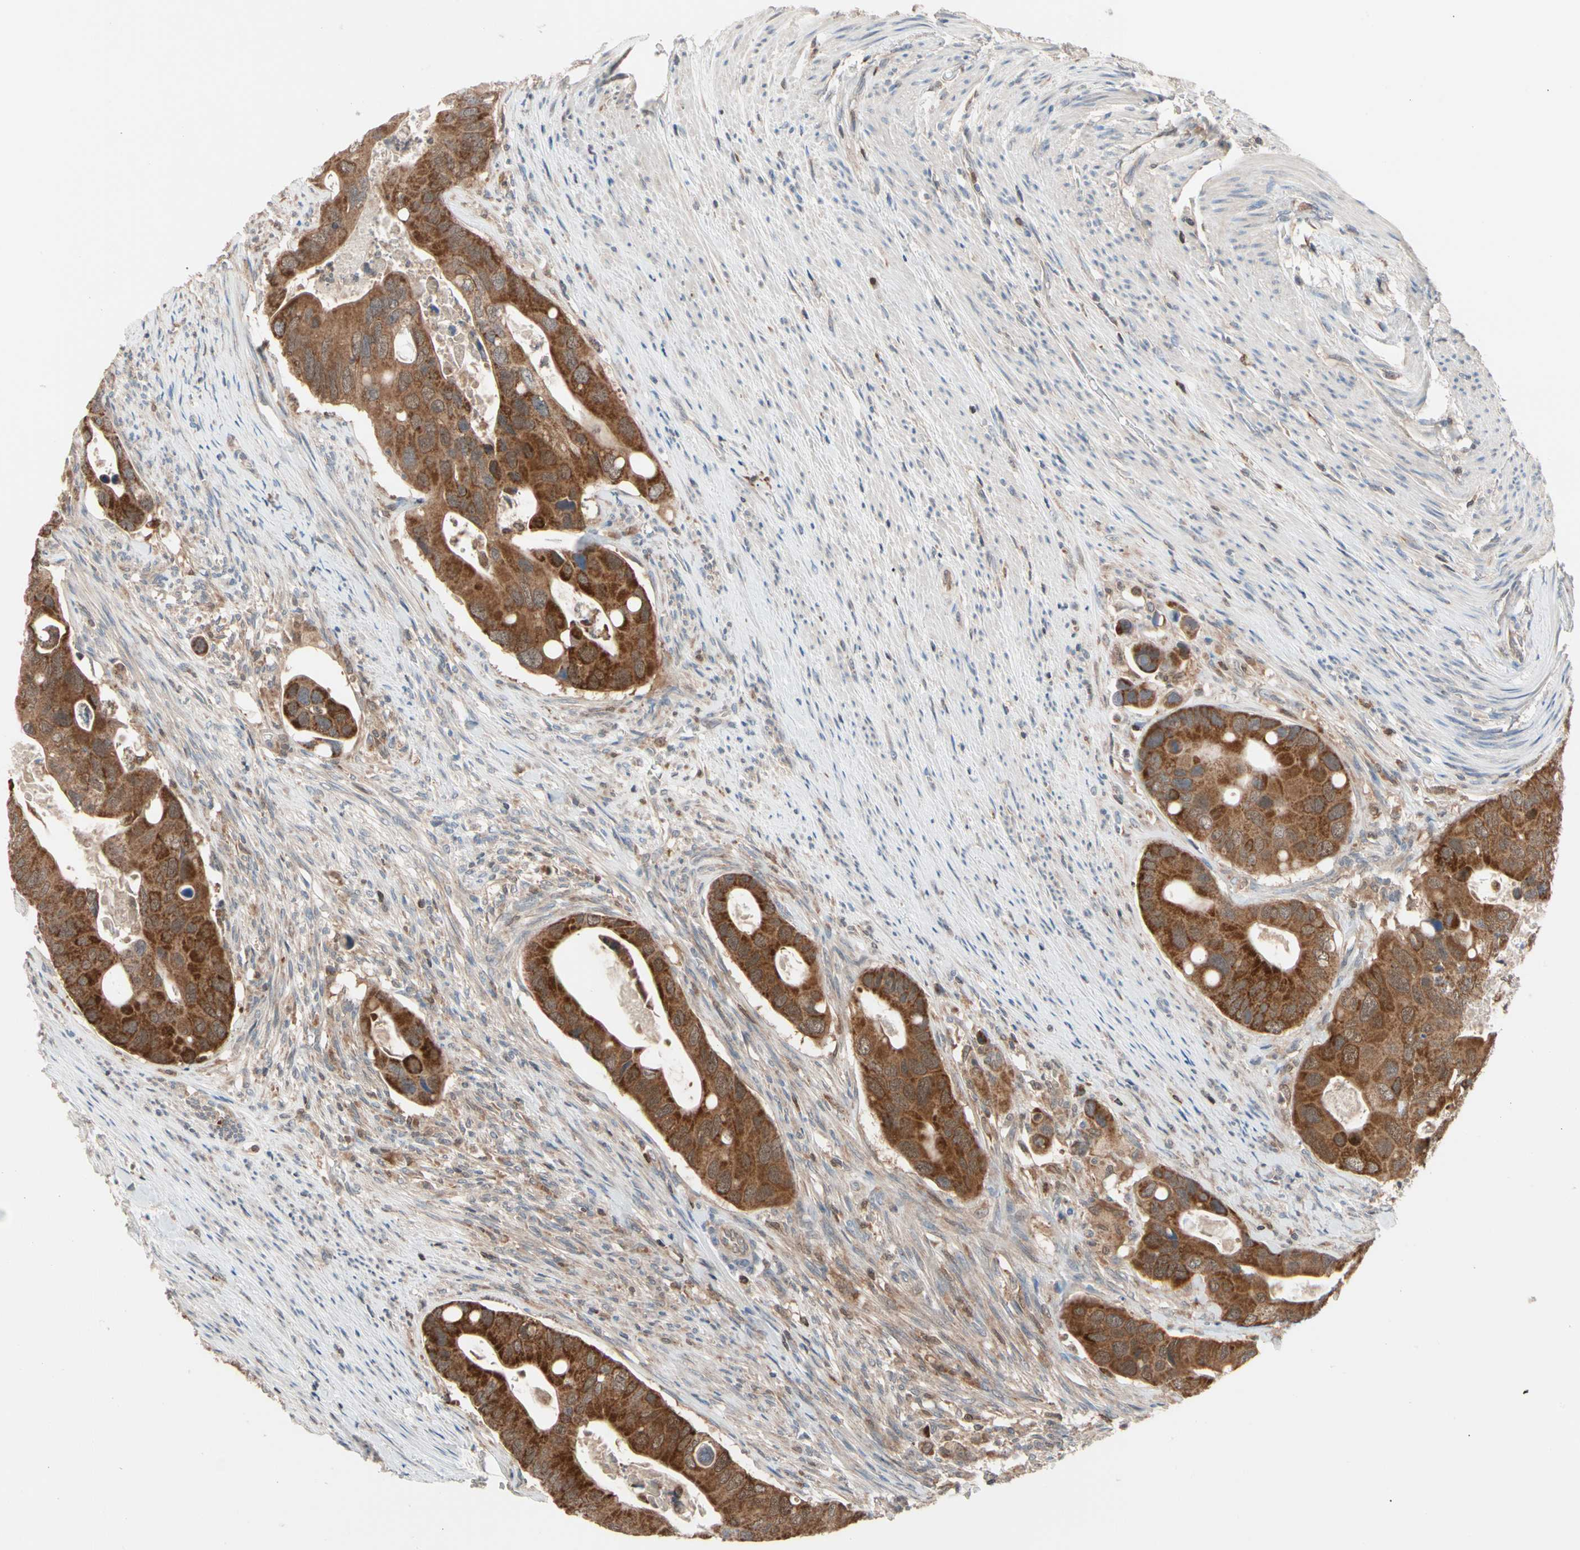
{"staining": {"intensity": "strong", "quantity": ">75%", "location": "cytoplasmic/membranous"}, "tissue": "colorectal cancer", "cell_type": "Tumor cells", "image_type": "cancer", "snomed": [{"axis": "morphology", "description": "Adenocarcinoma, NOS"}, {"axis": "topography", "description": "Rectum"}], "caption": "Strong cytoplasmic/membranous positivity for a protein is present in approximately >75% of tumor cells of adenocarcinoma (colorectal) using immunohistochemistry.", "gene": "MTHFS", "patient": {"sex": "female", "age": 57}}